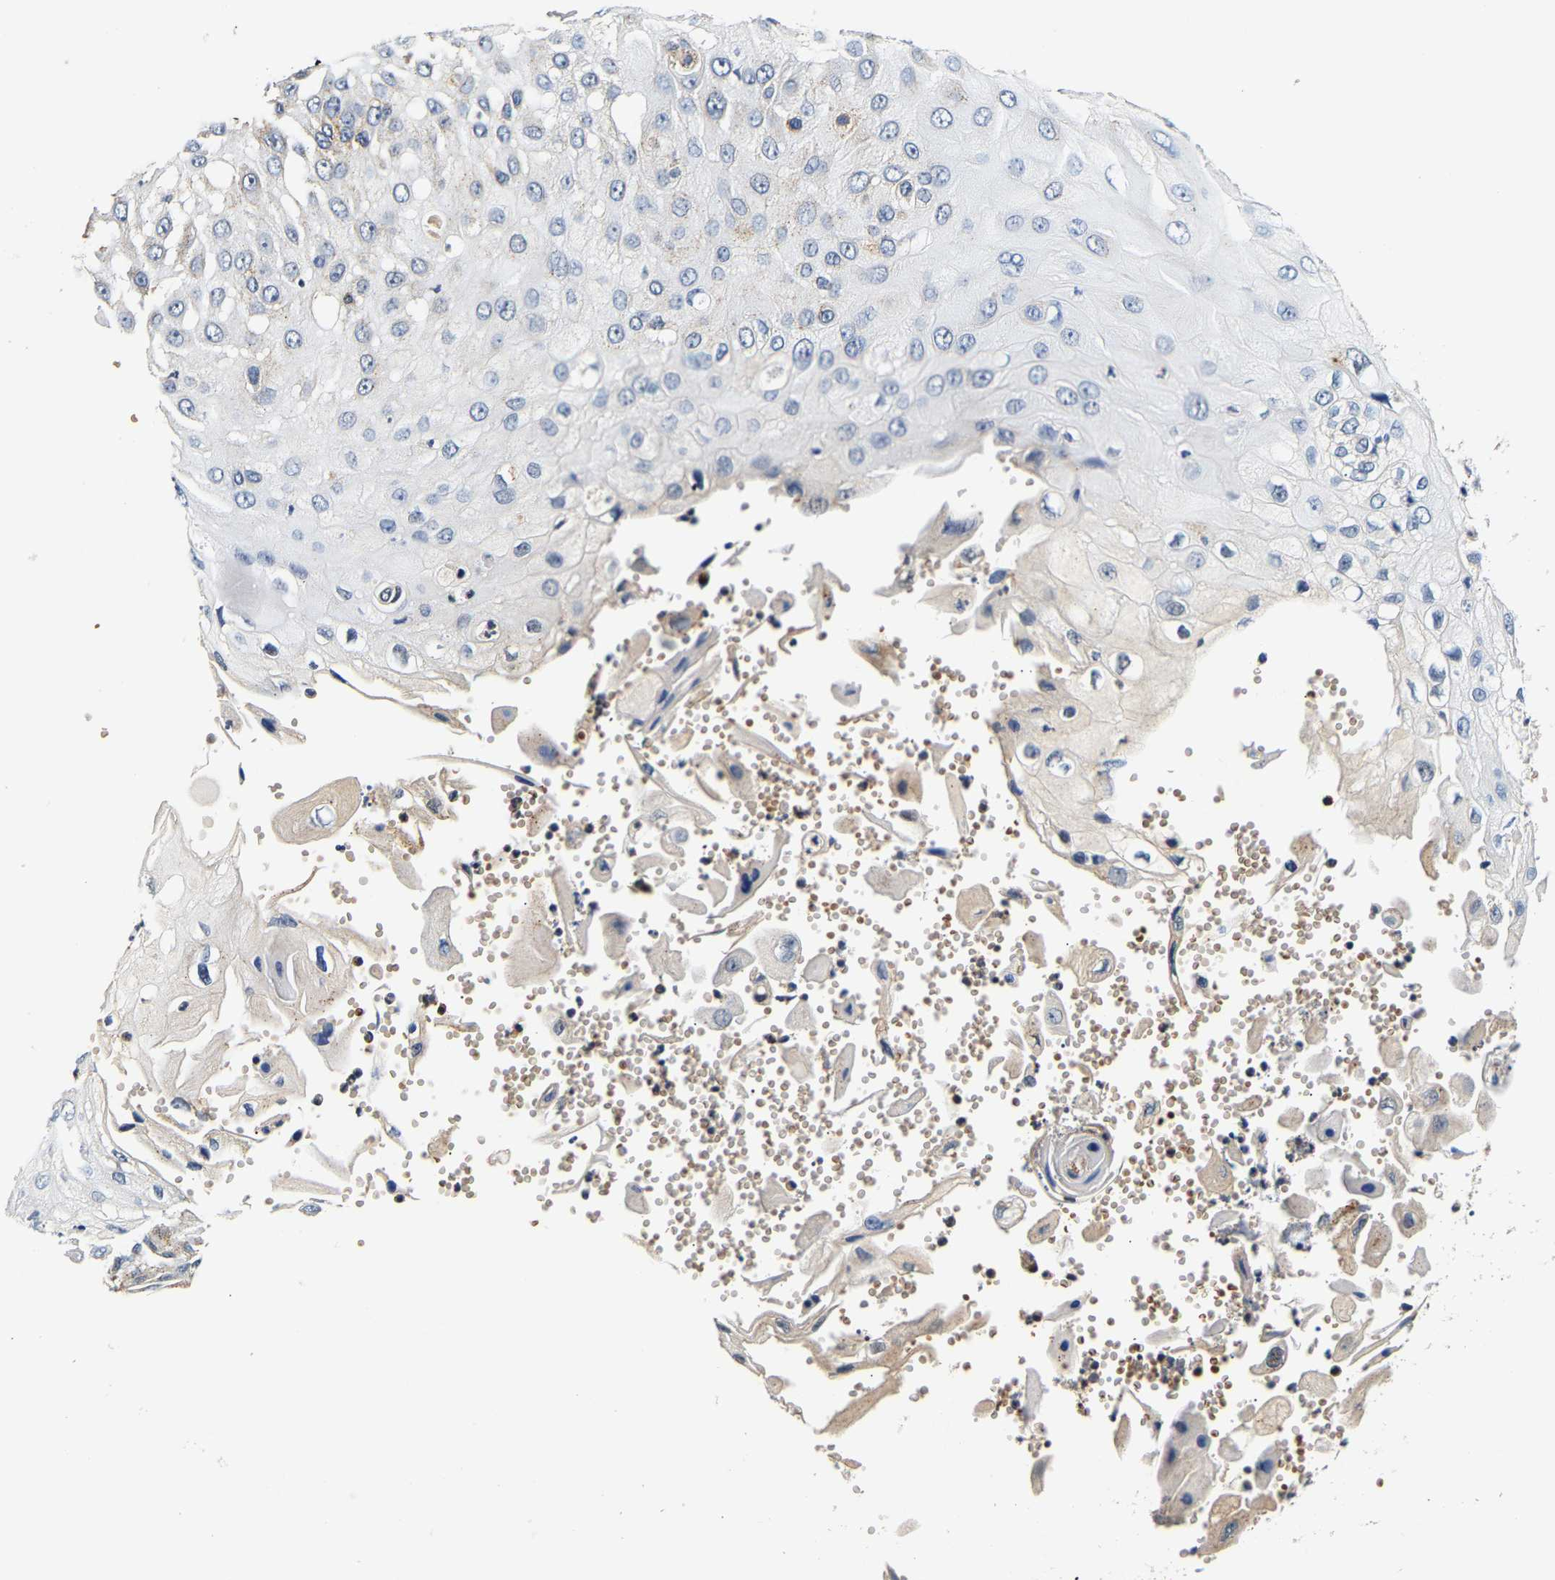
{"staining": {"intensity": "weak", "quantity": "<25%", "location": "cytoplasmic/membranous"}, "tissue": "skin cancer", "cell_type": "Tumor cells", "image_type": "cancer", "snomed": [{"axis": "morphology", "description": "Squamous cell carcinoma, NOS"}, {"axis": "topography", "description": "Skin"}], "caption": "Tumor cells are negative for protein expression in human skin cancer. (Immunohistochemistry, brightfield microscopy, high magnification).", "gene": "SMU1", "patient": {"sex": "female", "age": 44}}